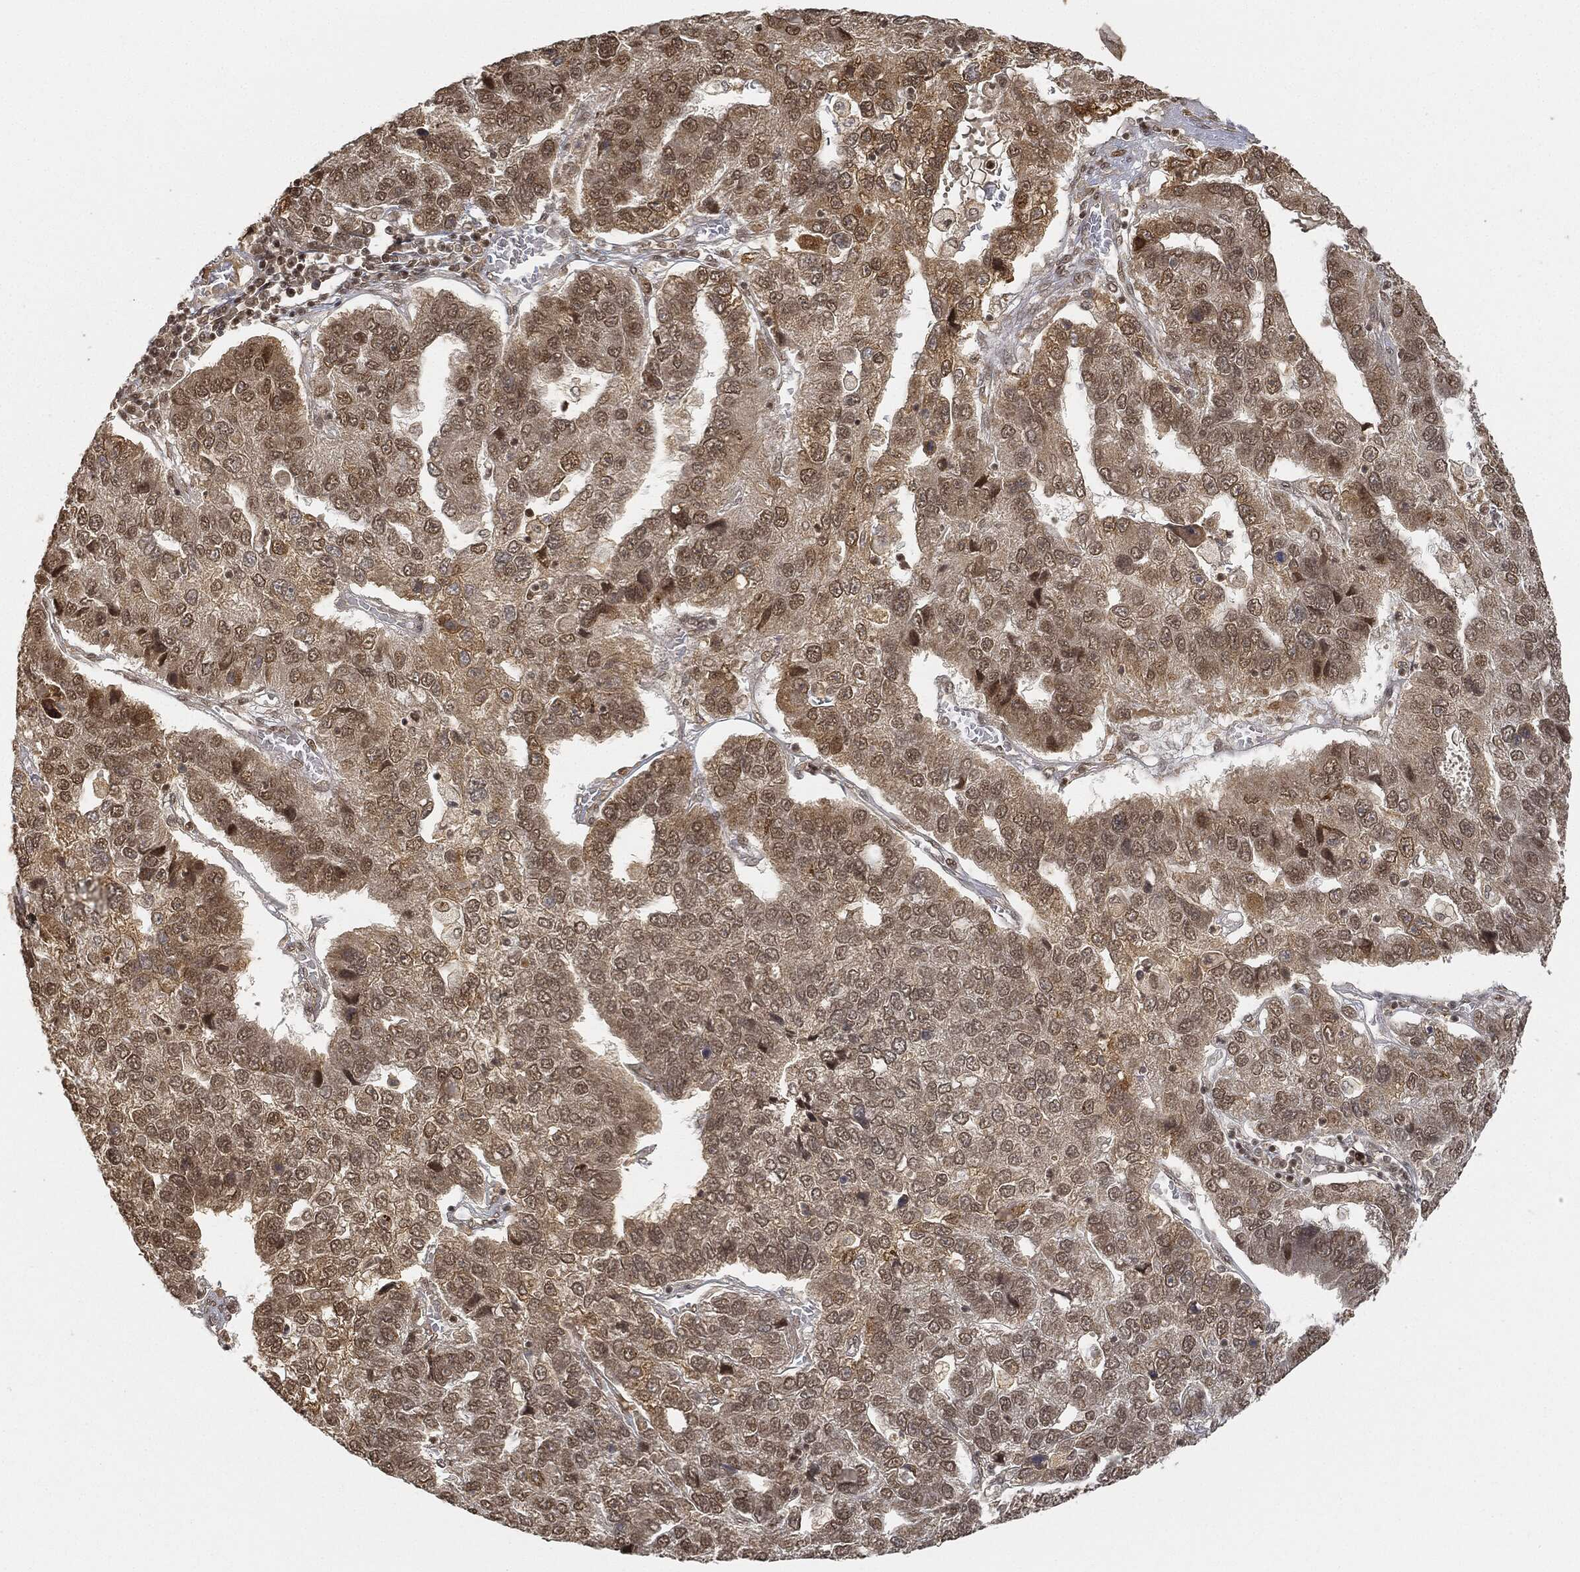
{"staining": {"intensity": "weak", "quantity": "25%-75%", "location": "cytoplasmic/membranous,nuclear"}, "tissue": "pancreatic cancer", "cell_type": "Tumor cells", "image_type": "cancer", "snomed": [{"axis": "morphology", "description": "Adenocarcinoma, NOS"}, {"axis": "topography", "description": "Pancreas"}], "caption": "Immunohistochemistry (DAB (3,3'-diaminobenzidine)) staining of pancreatic adenocarcinoma reveals weak cytoplasmic/membranous and nuclear protein staining in about 25%-75% of tumor cells. (Stains: DAB in brown, nuclei in blue, Microscopy: brightfield microscopy at high magnification).", "gene": "CIB1", "patient": {"sex": "female", "age": 61}}